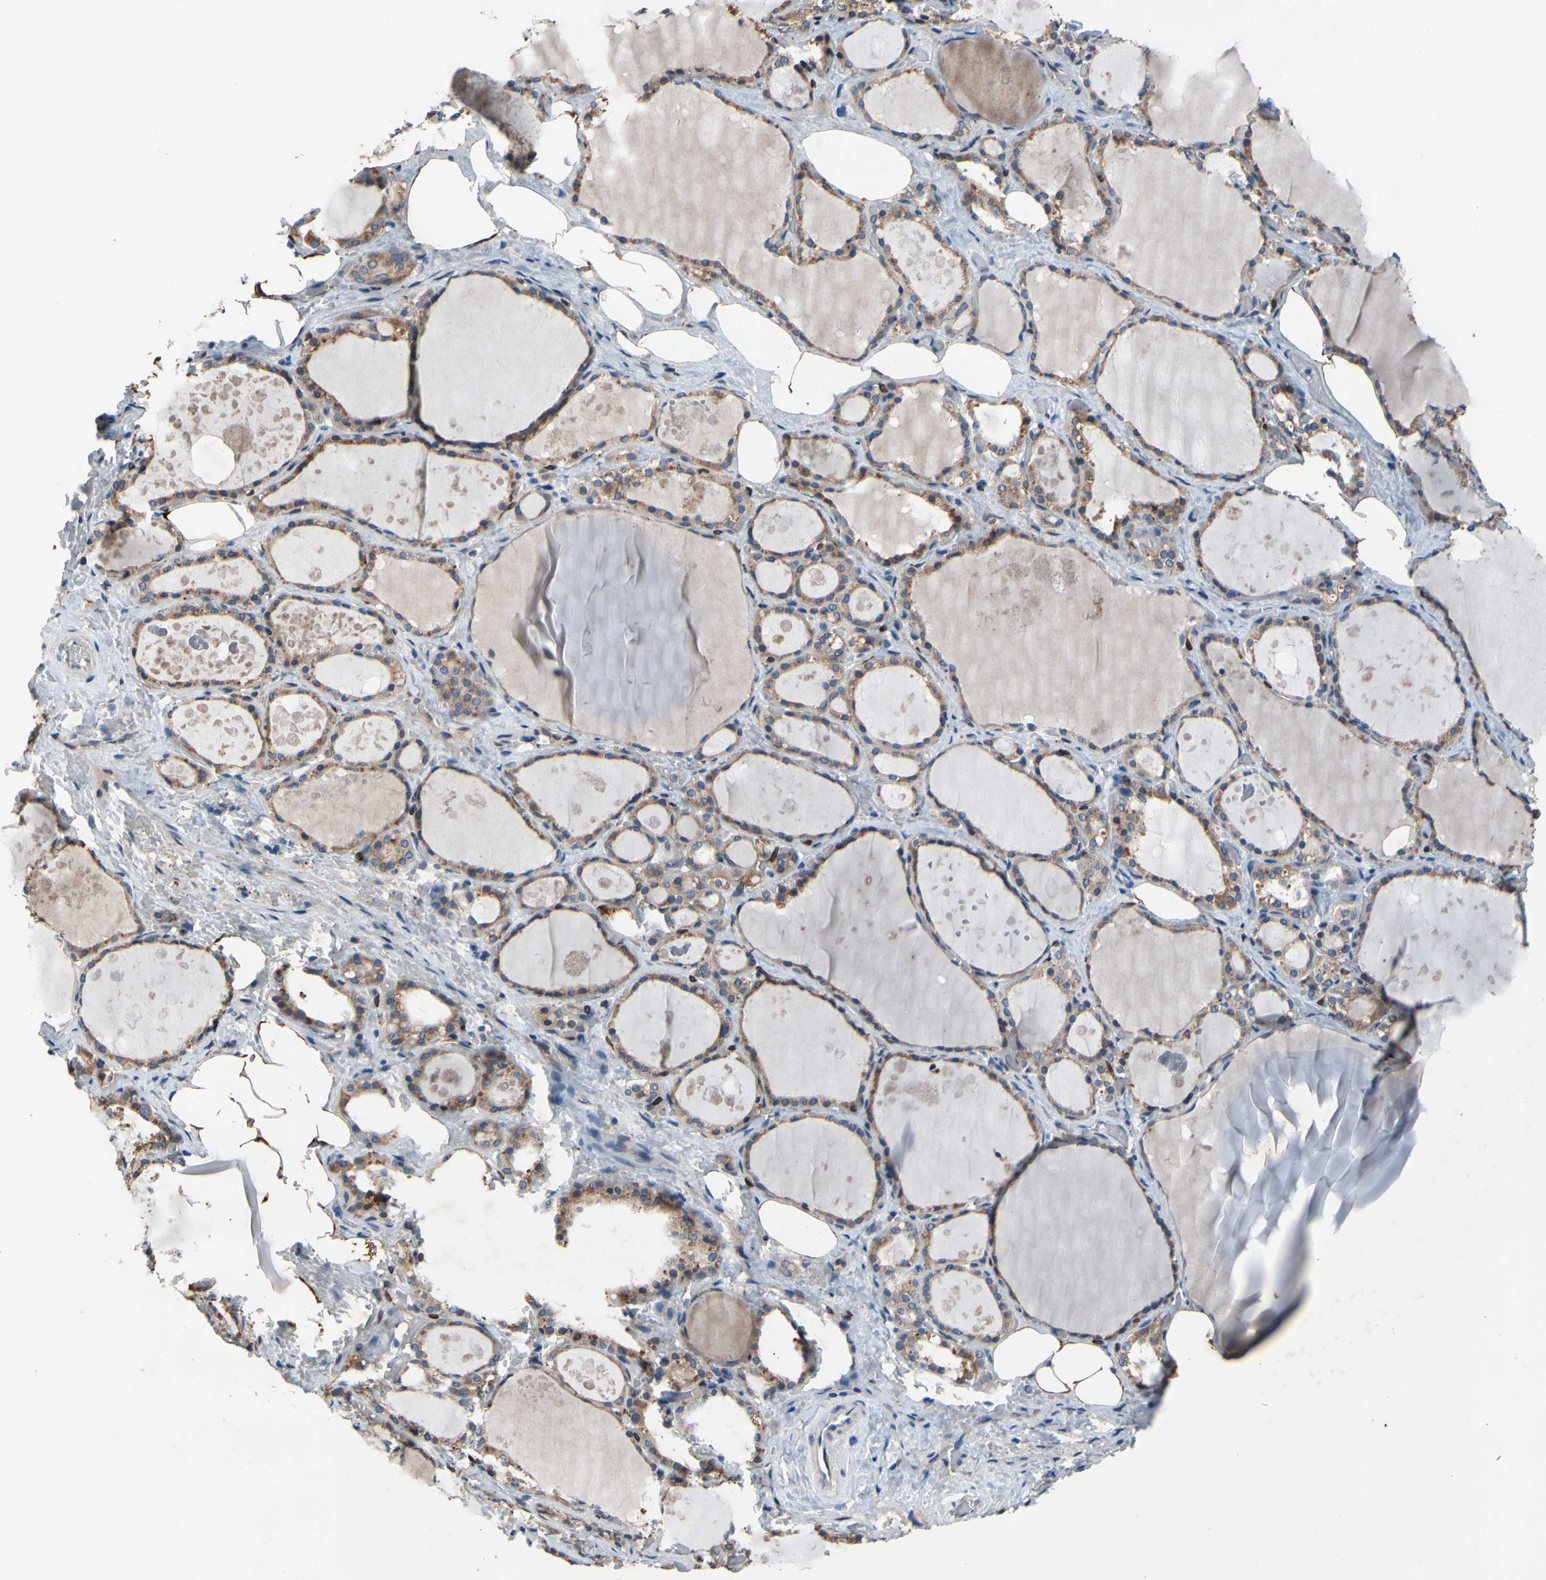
{"staining": {"intensity": "moderate", "quantity": ">75%", "location": "cytoplasmic/membranous"}, "tissue": "thyroid gland", "cell_type": "Glandular cells", "image_type": "normal", "snomed": [{"axis": "morphology", "description": "Normal tissue, NOS"}, {"axis": "topography", "description": "Thyroid gland"}], "caption": "Glandular cells demonstrate medium levels of moderate cytoplasmic/membranous staining in about >75% of cells in benign thyroid gland.", "gene": "PRXL2A", "patient": {"sex": "male", "age": 61}}